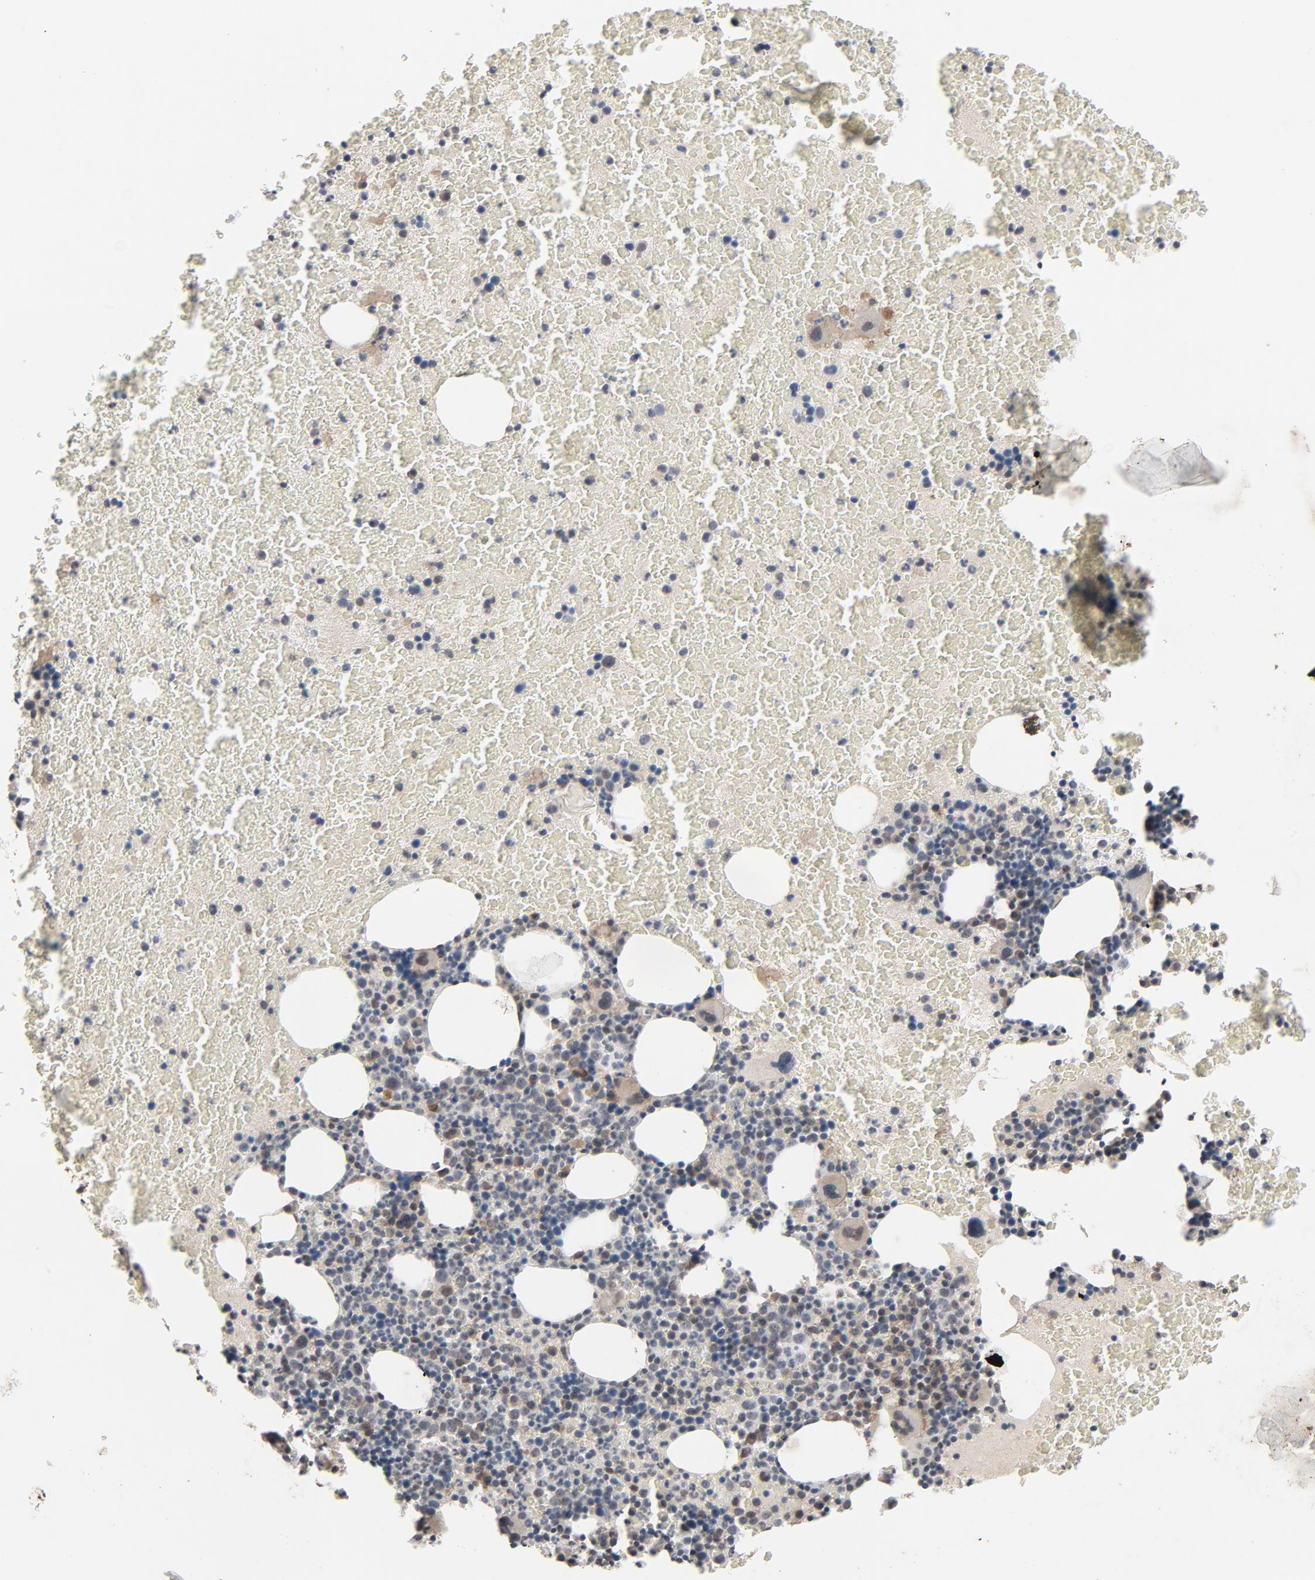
{"staining": {"intensity": "weak", "quantity": "<25%", "location": "cytoplasmic/membranous"}, "tissue": "bone marrow", "cell_type": "Hematopoietic cells", "image_type": "normal", "snomed": [{"axis": "morphology", "description": "Normal tissue, NOS"}, {"axis": "topography", "description": "Bone marrow"}], "caption": "Hematopoietic cells are negative for protein expression in normal human bone marrow. The staining is performed using DAB (3,3'-diaminobenzidine) brown chromogen with nuclei counter-stained in using hematoxylin.", "gene": "MT3", "patient": {"sex": "female", "age": 71}}